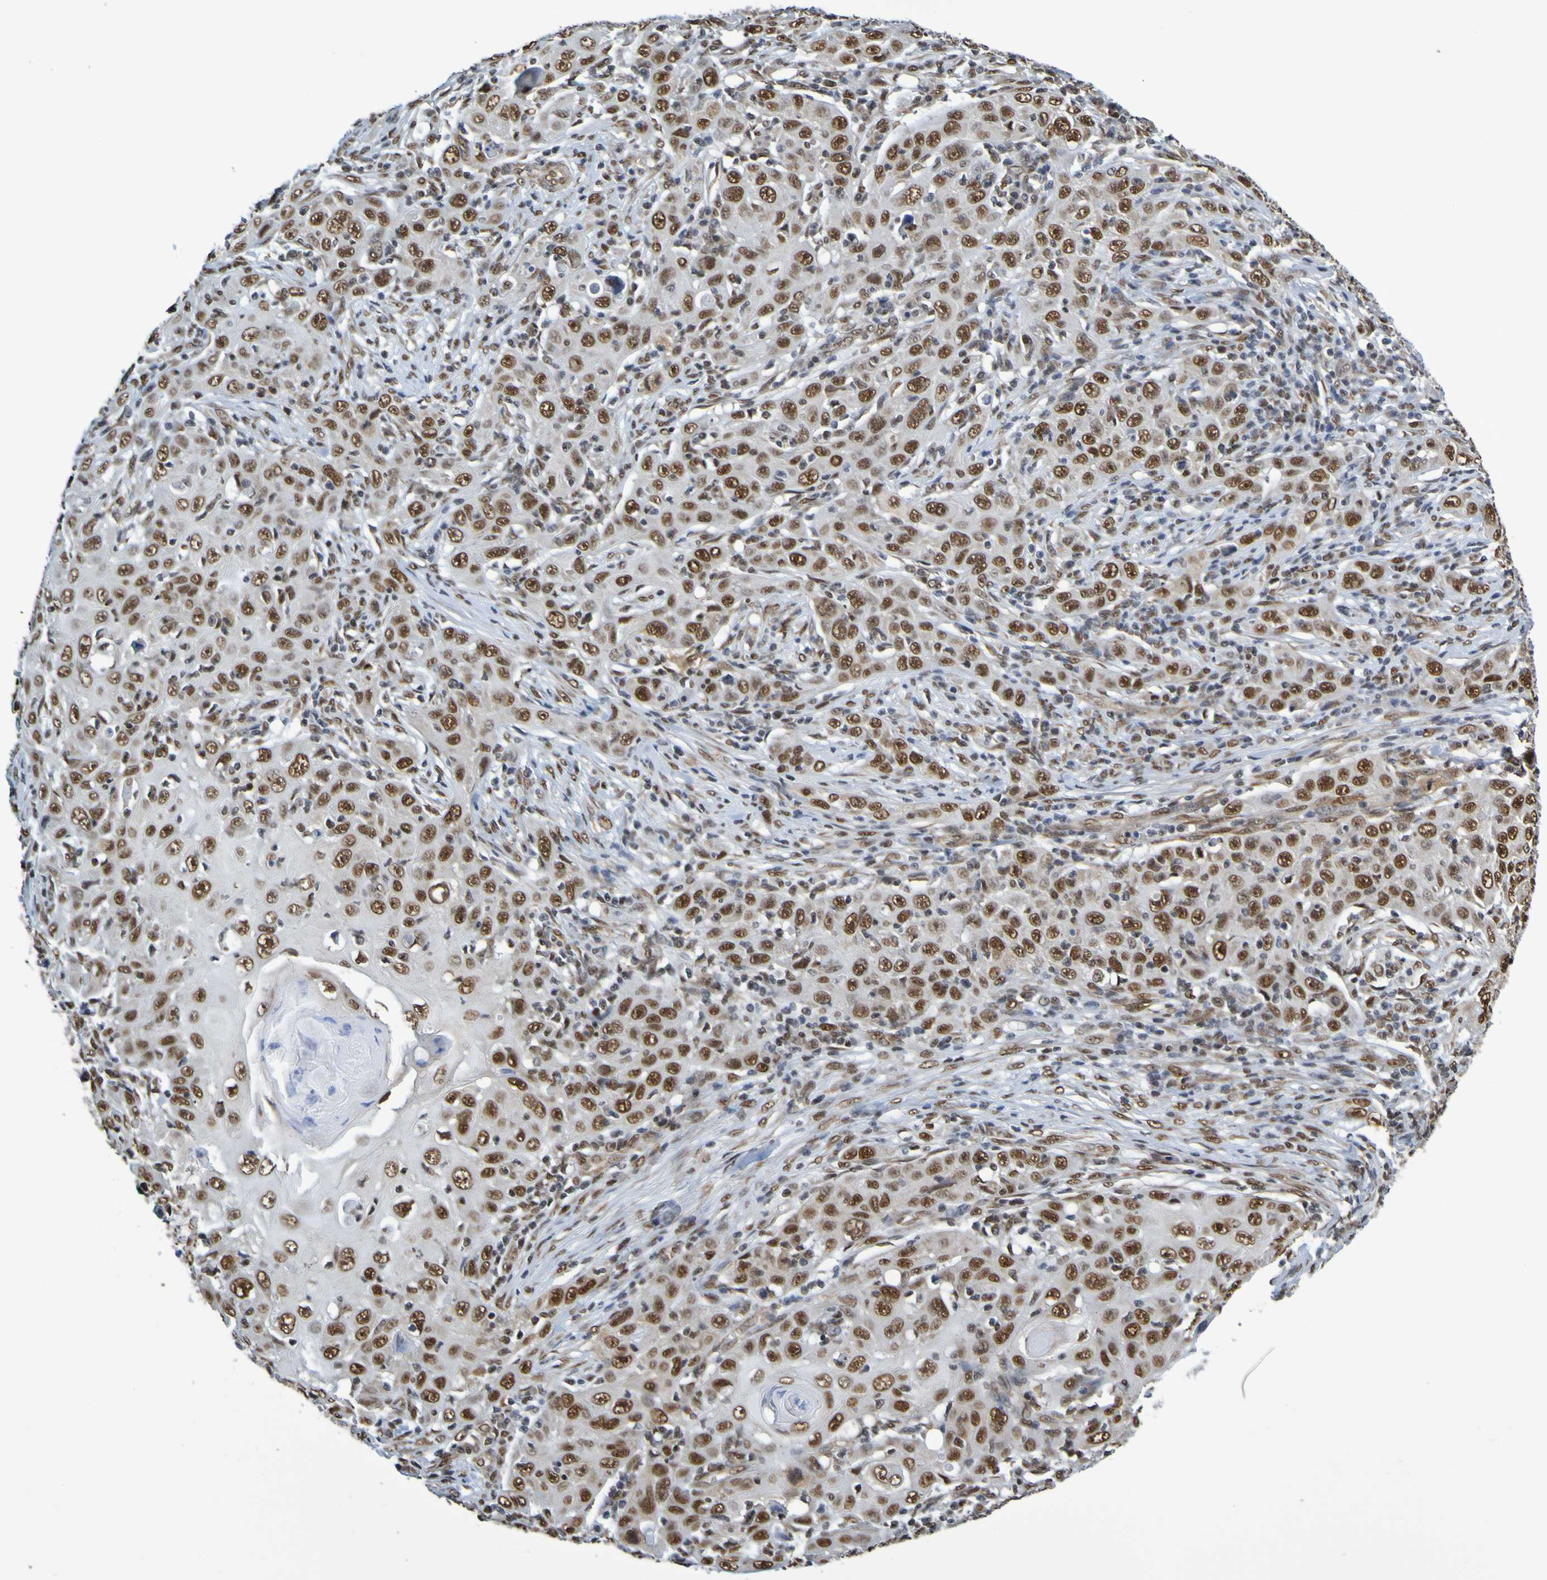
{"staining": {"intensity": "strong", "quantity": ">75%", "location": "nuclear"}, "tissue": "skin cancer", "cell_type": "Tumor cells", "image_type": "cancer", "snomed": [{"axis": "morphology", "description": "Squamous cell carcinoma, NOS"}, {"axis": "topography", "description": "Skin"}], "caption": "Skin cancer (squamous cell carcinoma) stained with IHC reveals strong nuclear staining in approximately >75% of tumor cells.", "gene": "HDAC2", "patient": {"sex": "female", "age": 88}}